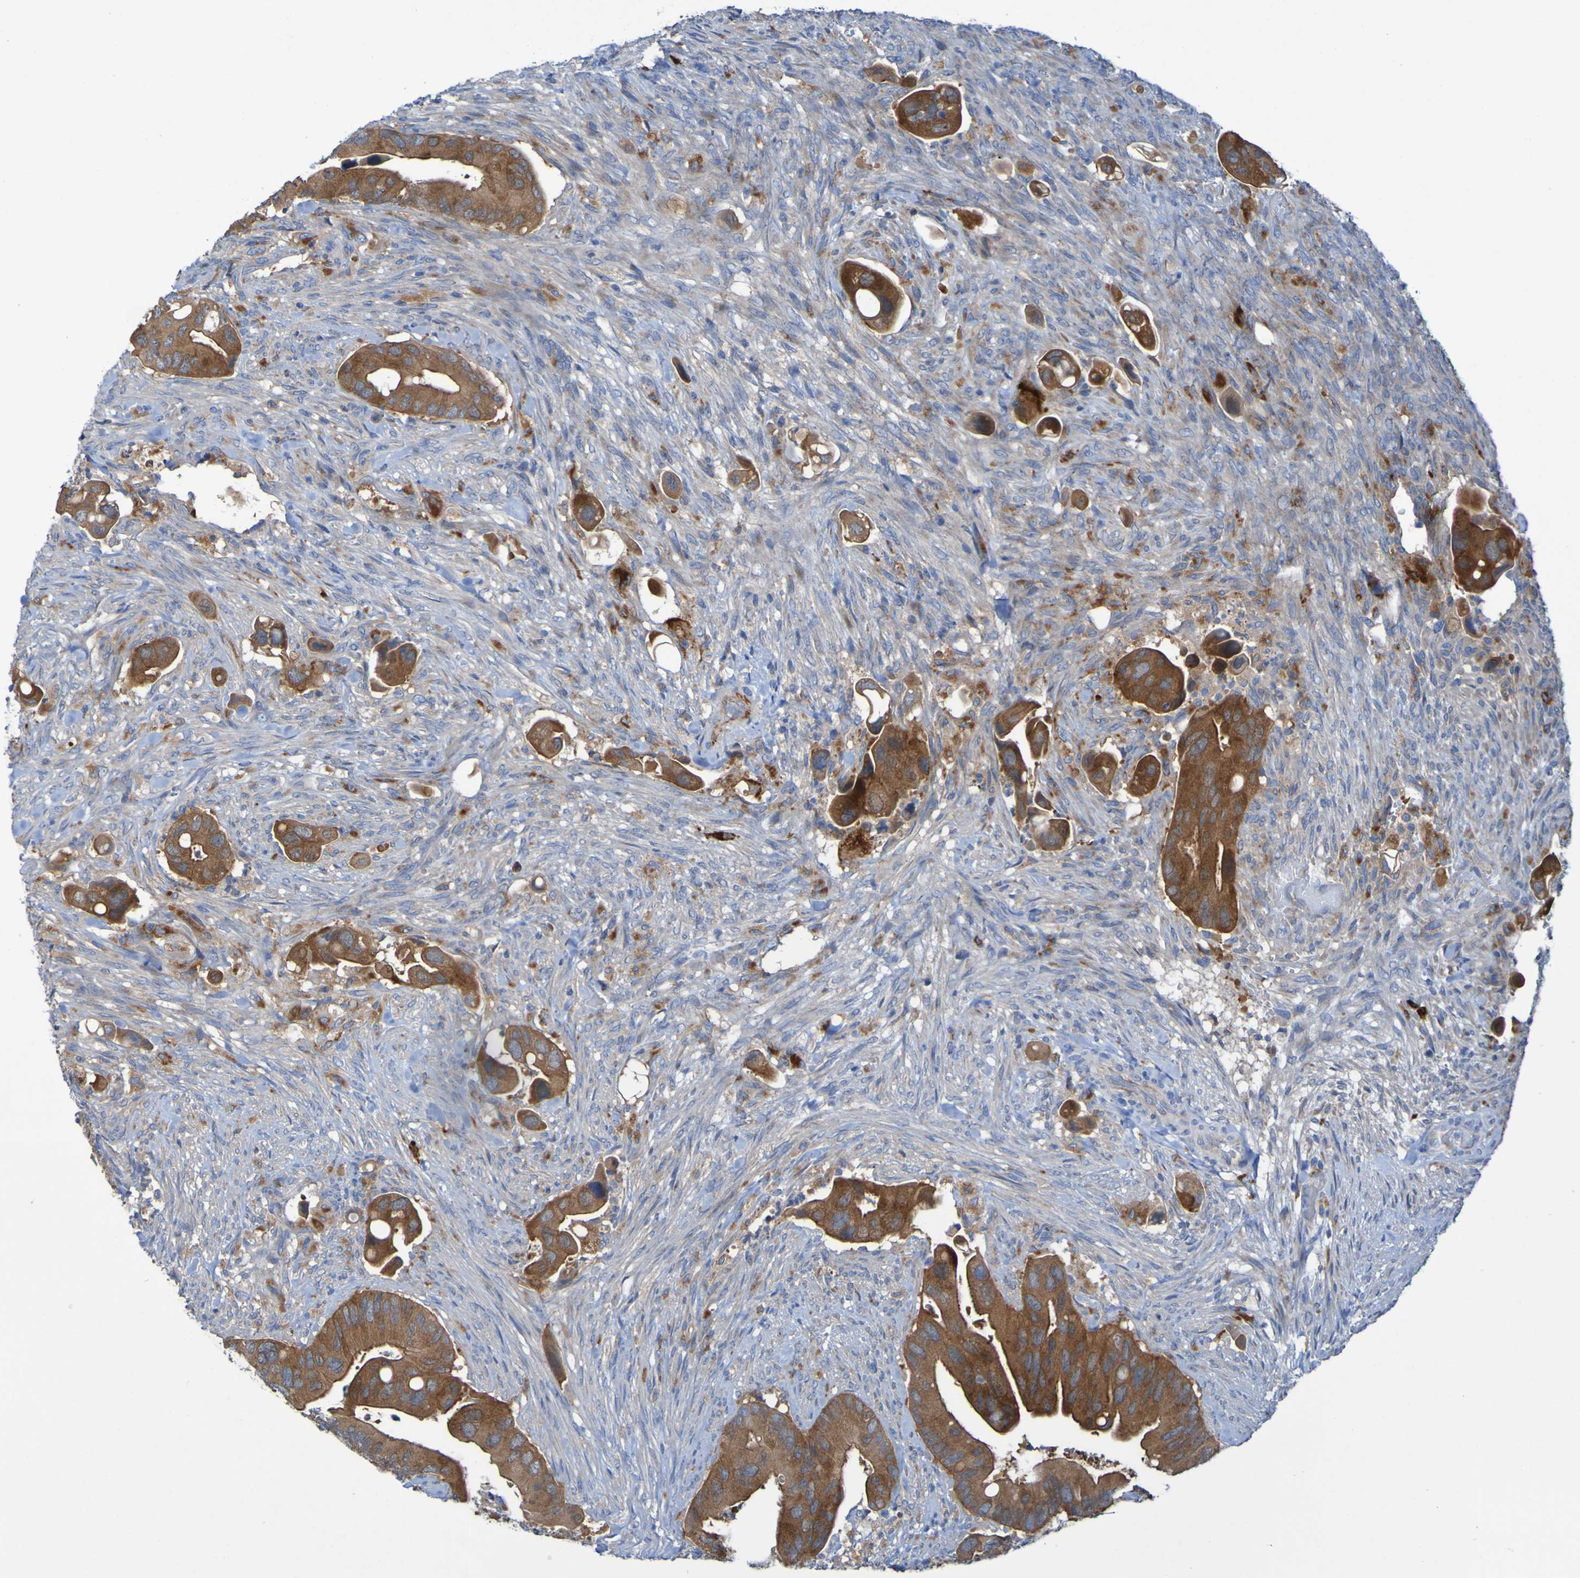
{"staining": {"intensity": "strong", "quantity": ">75%", "location": "cytoplasmic/membranous"}, "tissue": "colorectal cancer", "cell_type": "Tumor cells", "image_type": "cancer", "snomed": [{"axis": "morphology", "description": "Adenocarcinoma, NOS"}, {"axis": "topography", "description": "Rectum"}], "caption": "This photomicrograph shows immunohistochemistry (IHC) staining of human adenocarcinoma (colorectal), with high strong cytoplasmic/membranous positivity in approximately >75% of tumor cells.", "gene": "ARHGEF16", "patient": {"sex": "female", "age": 57}}